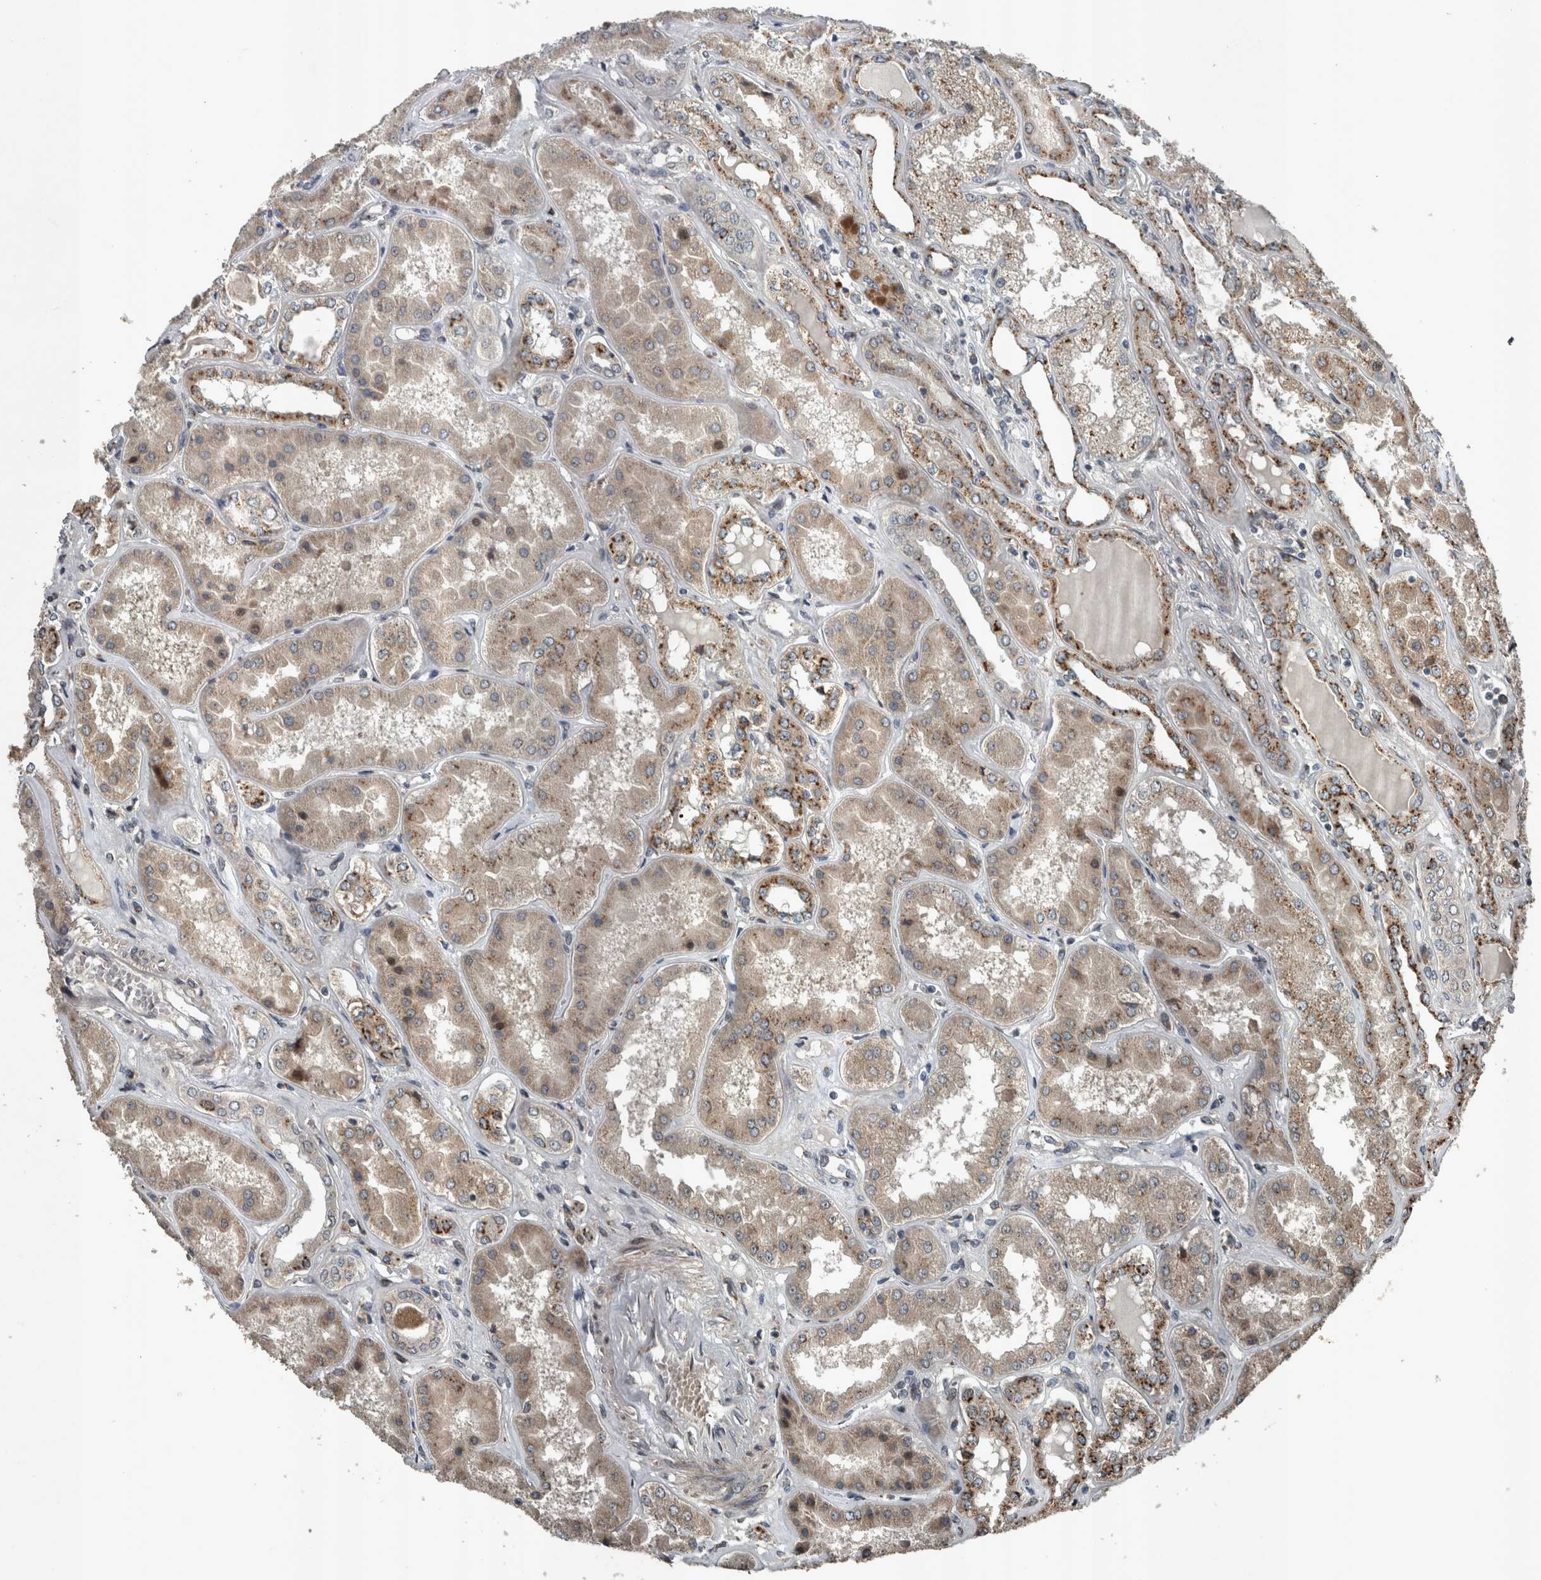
{"staining": {"intensity": "weak", "quantity": "<25%", "location": "cytoplasmic/membranous"}, "tissue": "kidney", "cell_type": "Cells in glomeruli", "image_type": "normal", "snomed": [{"axis": "morphology", "description": "Normal tissue, NOS"}, {"axis": "topography", "description": "Kidney"}], "caption": "Protein analysis of unremarkable kidney reveals no significant expression in cells in glomeruli.", "gene": "ZNF345", "patient": {"sex": "female", "age": 56}}